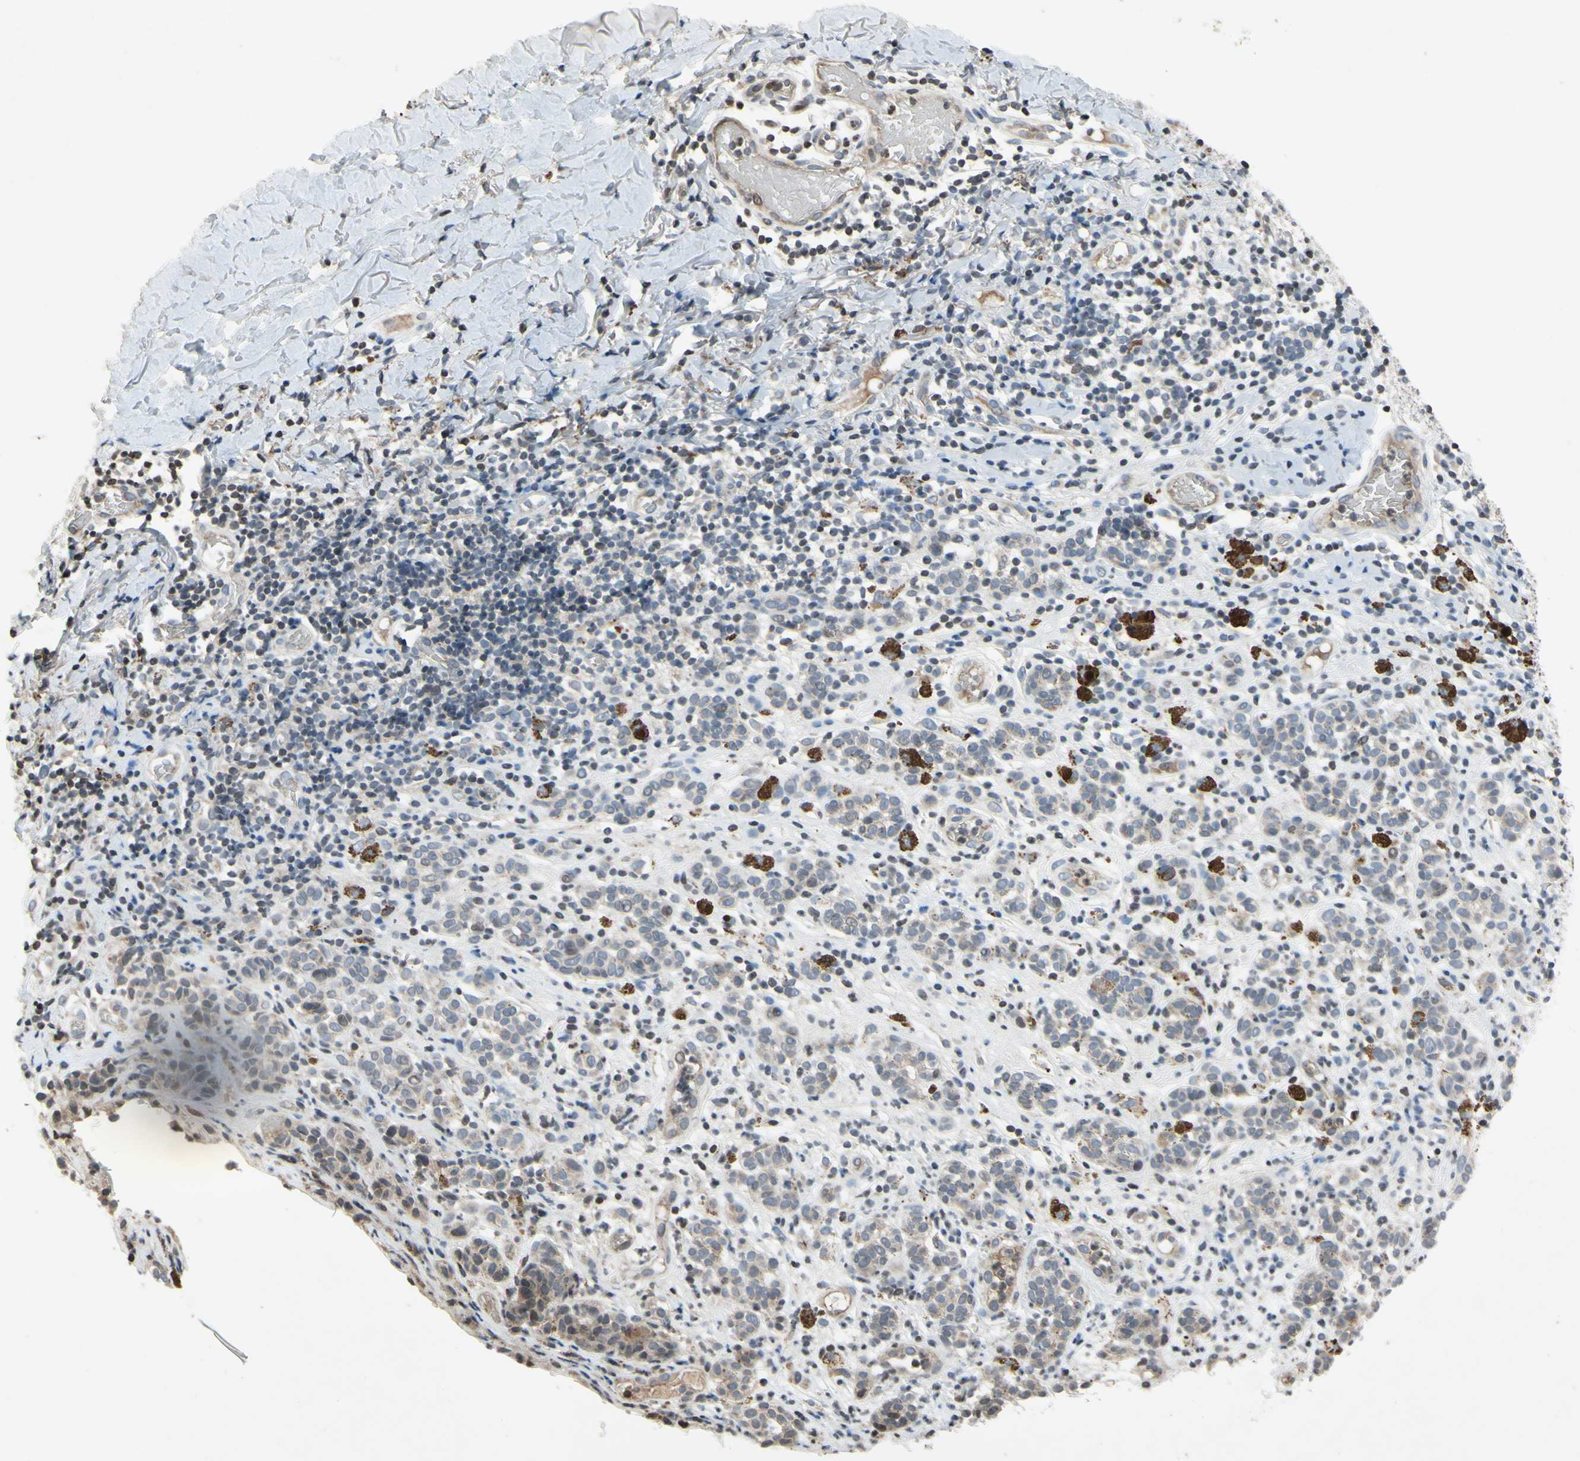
{"staining": {"intensity": "weak", "quantity": "<25%", "location": "cytoplasmic/membranous"}, "tissue": "melanoma", "cell_type": "Tumor cells", "image_type": "cancer", "snomed": [{"axis": "morphology", "description": "Malignant melanoma, NOS"}, {"axis": "topography", "description": "Skin"}], "caption": "IHC photomicrograph of neoplastic tissue: human melanoma stained with DAB (3,3'-diaminobenzidine) shows no significant protein staining in tumor cells.", "gene": "ARG1", "patient": {"sex": "male", "age": 64}}